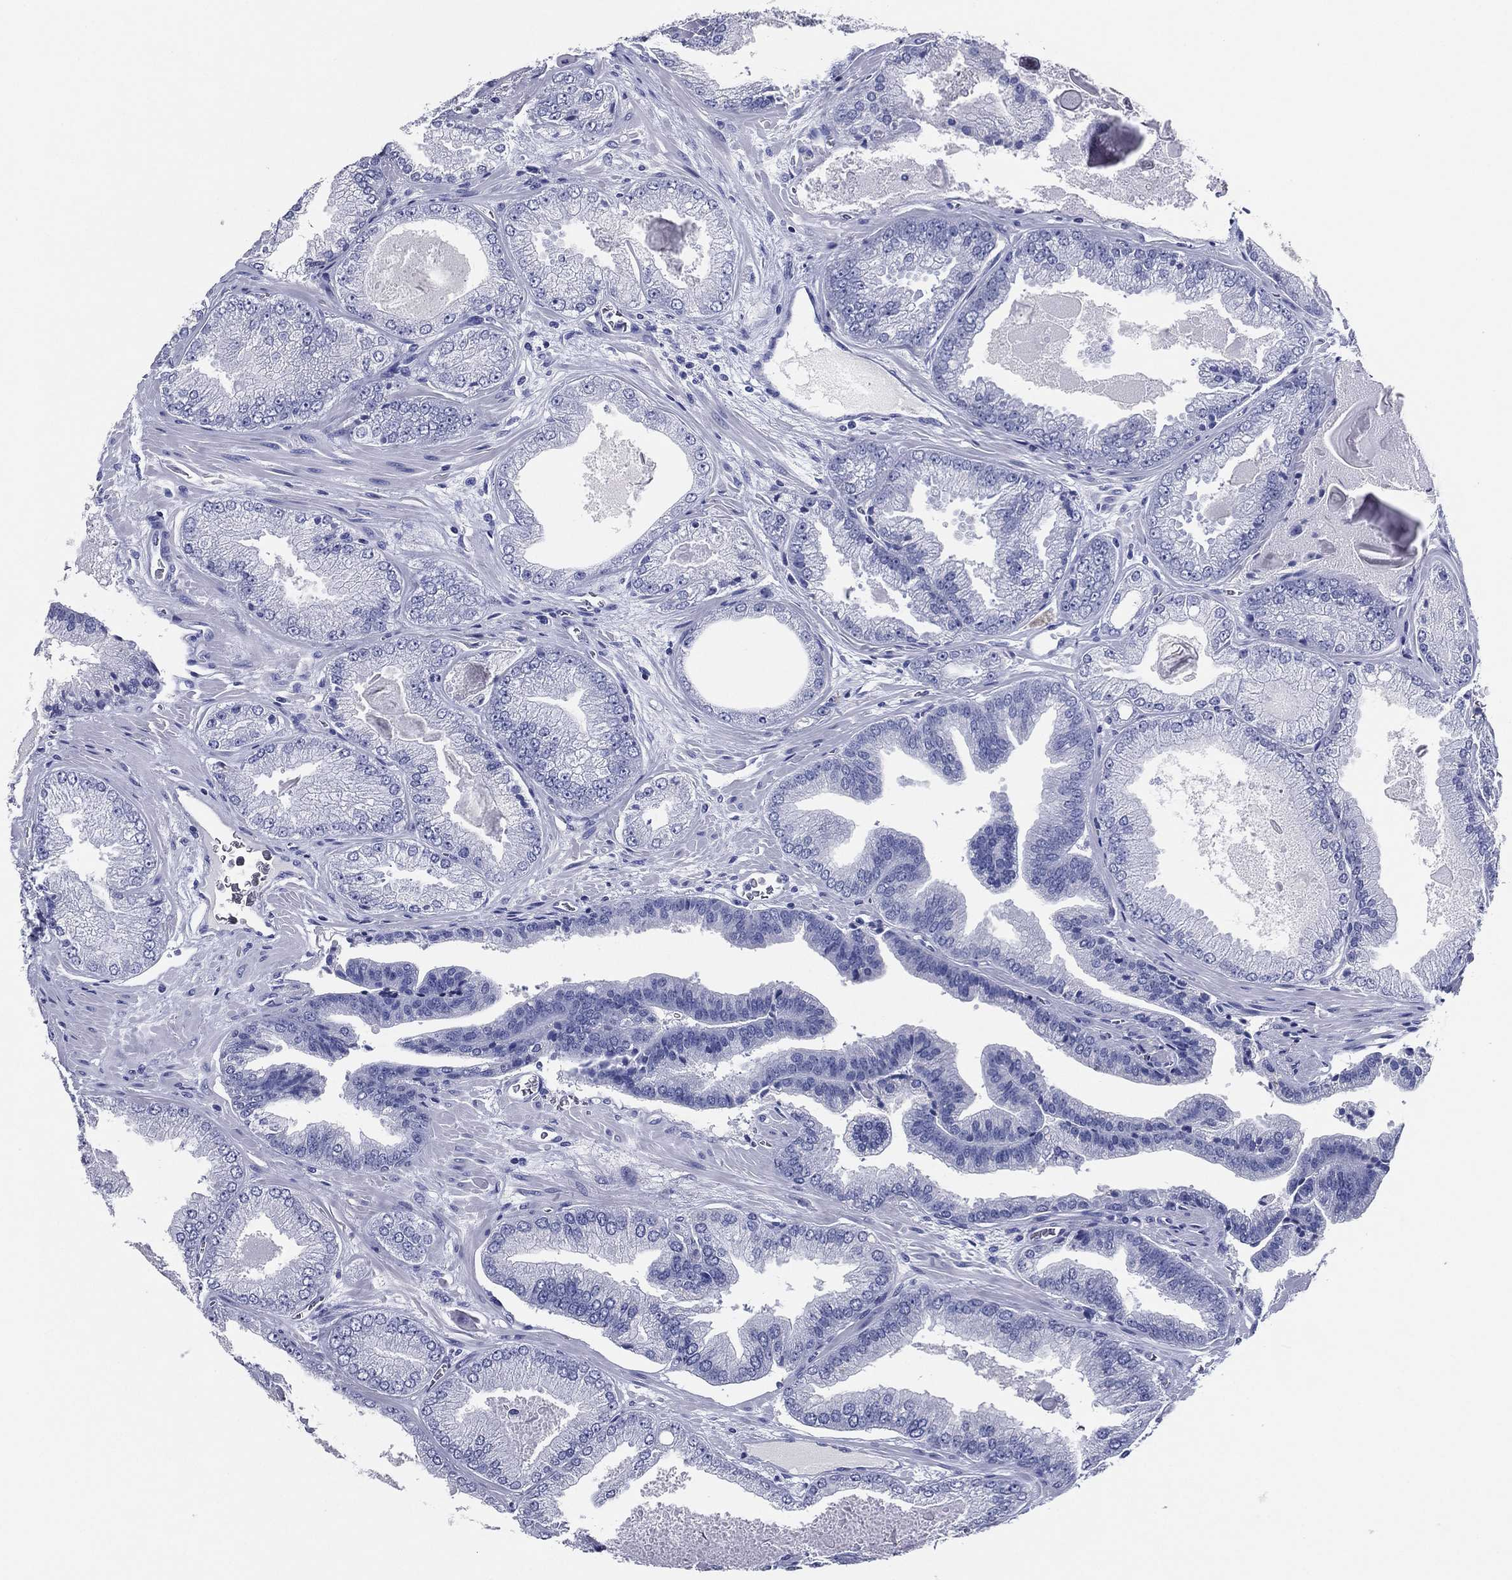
{"staining": {"intensity": "negative", "quantity": "none", "location": "none"}, "tissue": "prostate cancer", "cell_type": "Tumor cells", "image_type": "cancer", "snomed": [{"axis": "morphology", "description": "Adenocarcinoma, Low grade"}, {"axis": "topography", "description": "Prostate"}], "caption": "This is a micrograph of IHC staining of low-grade adenocarcinoma (prostate), which shows no expression in tumor cells.", "gene": "TFAP2A", "patient": {"sex": "male", "age": 72}}